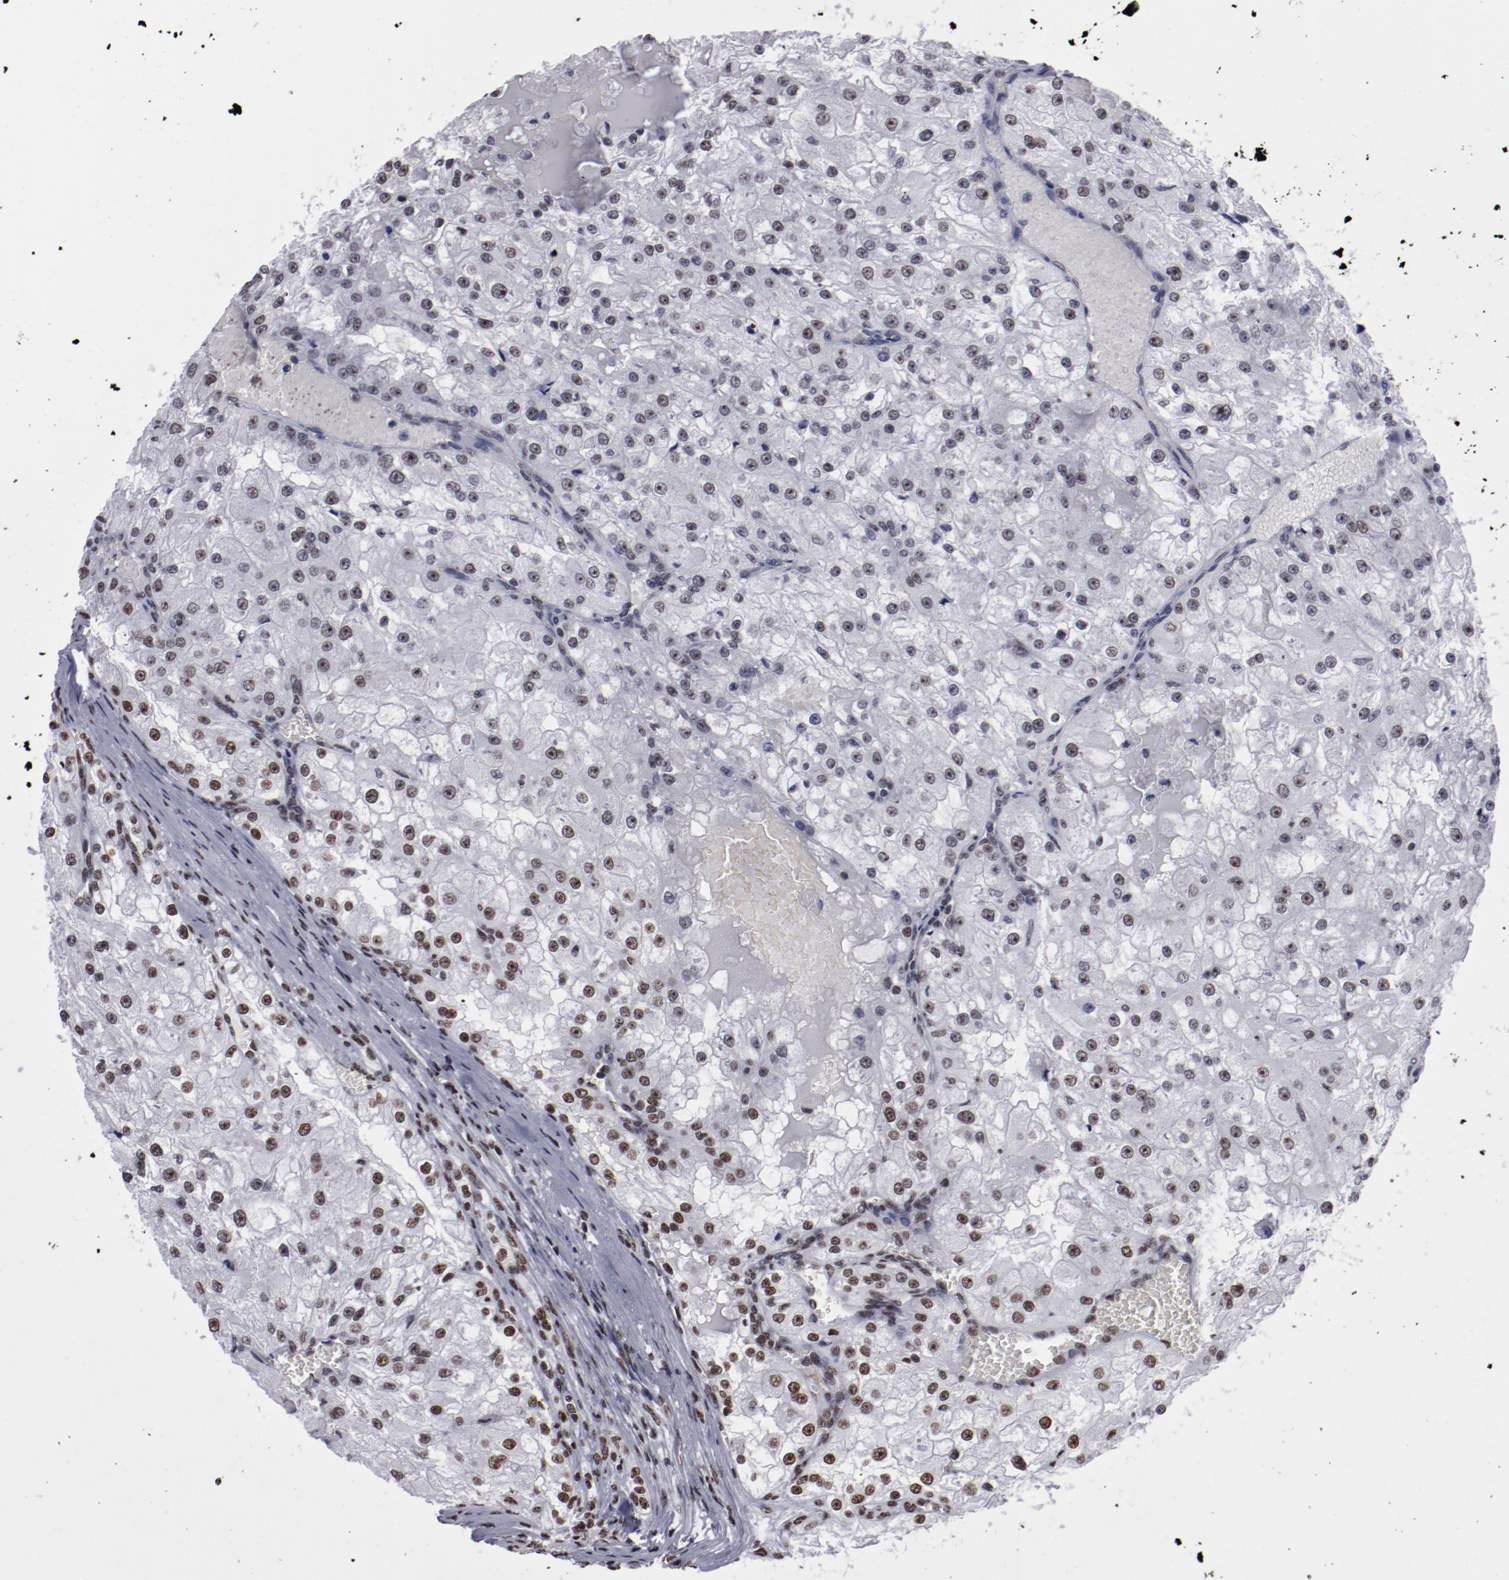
{"staining": {"intensity": "moderate", "quantity": ">75%", "location": "nuclear"}, "tissue": "renal cancer", "cell_type": "Tumor cells", "image_type": "cancer", "snomed": [{"axis": "morphology", "description": "Adenocarcinoma, NOS"}, {"axis": "topography", "description": "Kidney"}], "caption": "The histopathology image shows staining of adenocarcinoma (renal), revealing moderate nuclear protein positivity (brown color) within tumor cells.", "gene": "HNRNPA2B1", "patient": {"sex": "female", "age": 74}}